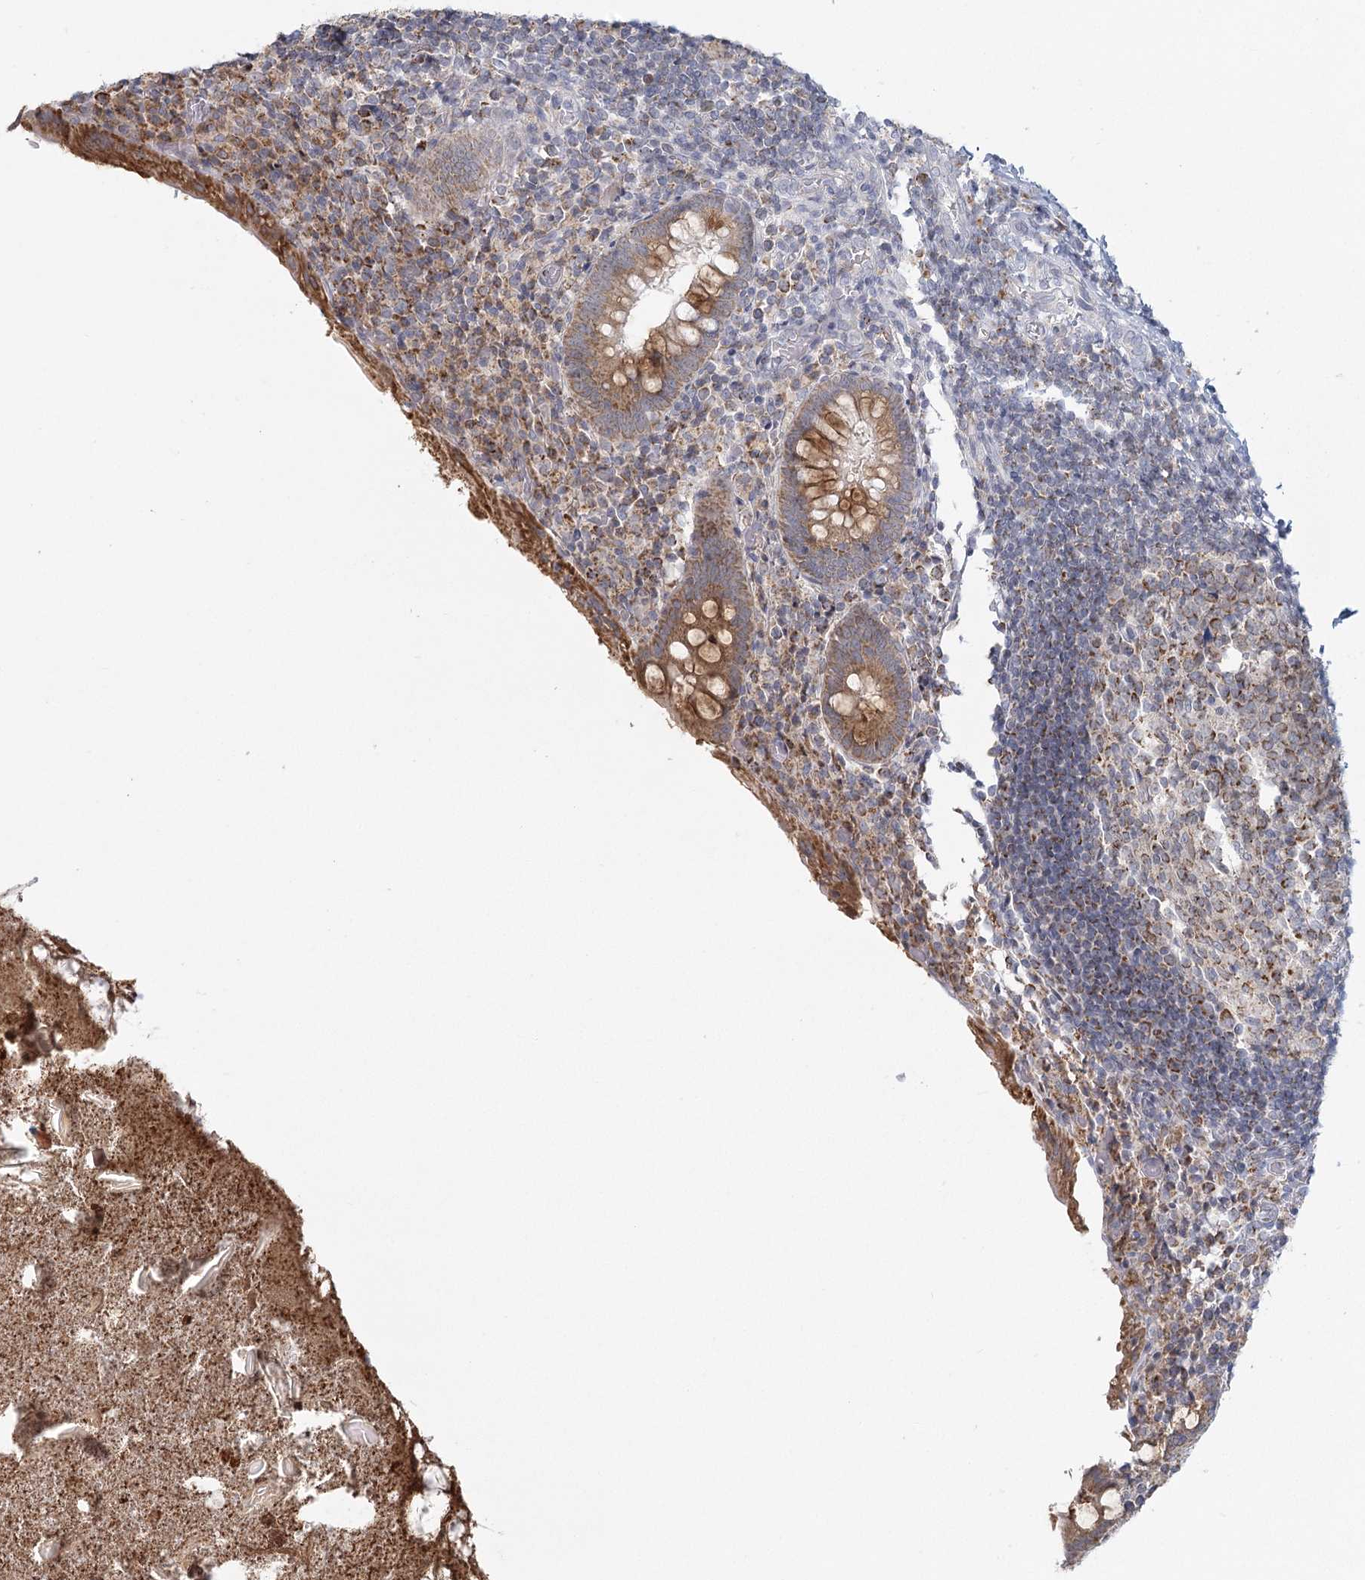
{"staining": {"intensity": "moderate", "quantity": ">75%", "location": "cytoplasmic/membranous"}, "tissue": "appendix", "cell_type": "Glandular cells", "image_type": "normal", "snomed": [{"axis": "morphology", "description": "Normal tissue, NOS"}, {"axis": "topography", "description": "Appendix"}], "caption": "The photomicrograph shows immunohistochemical staining of benign appendix. There is moderate cytoplasmic/membranous positivity is present in approximately >75% of glandular cells. (DAB IHC, brown staining for protein, blue staining for nuclei).", "gene": "LACTB", "patient": {"sex": "female", "age": 17}}